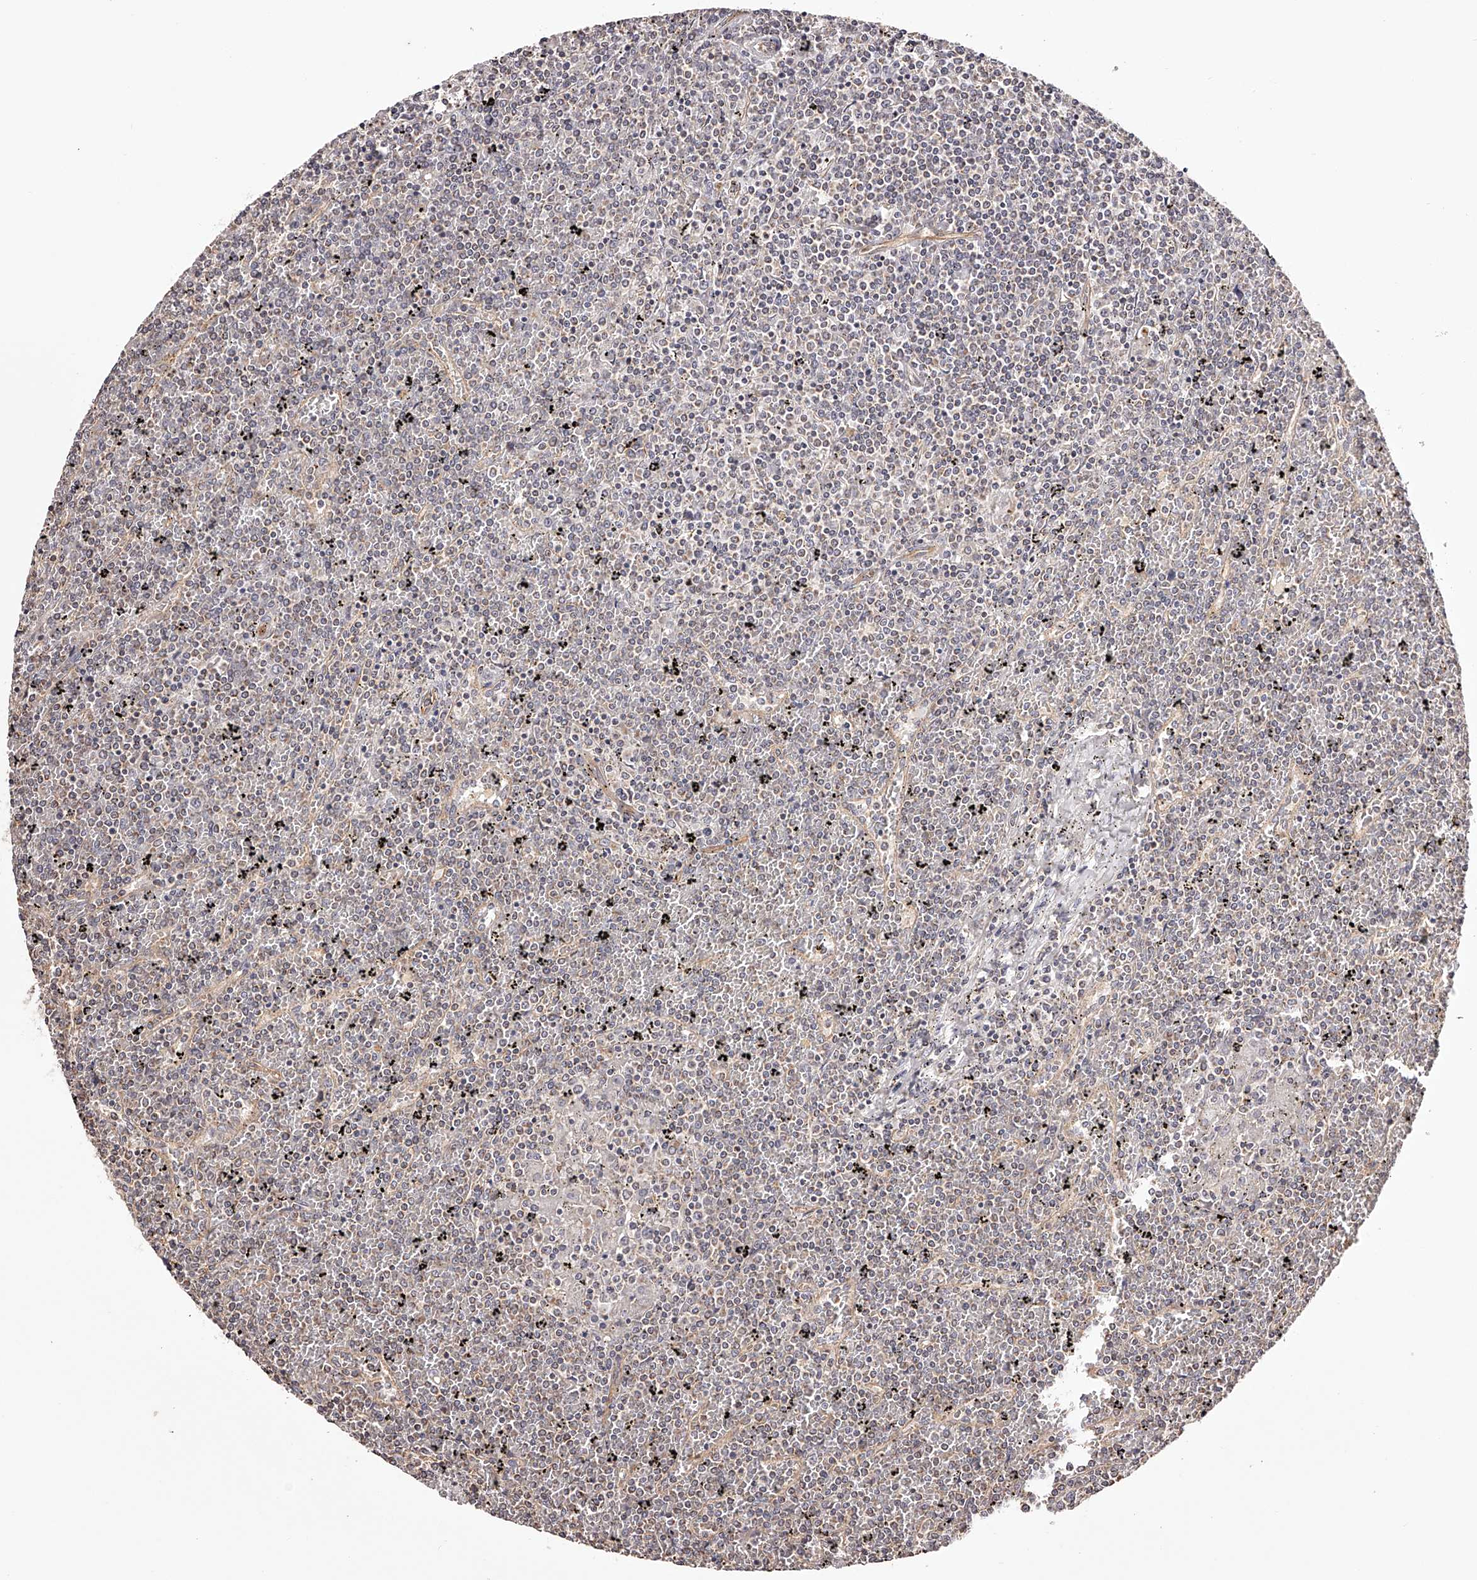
{"staining": {"intensity": "negative", "quantity": "none", "location": "none"}, "tissue": "lymphoma", "cell_type": "Tumor cells", "image_type": "cancer", "snomed": [{"axis": "morphology", "description": "Malignant lymphoma, non-Hodgkin's type, Low grade"}, {"axis": "topography", "description": "Spleen"}], "caption": "Malignant lymphoma, non-Hodgkin's type (low-grade) was stained to show a protein in brown. There is no significant expression in tumor cells.", "gene": "USP21", "patient": {"sex": "female", "age": 19}}